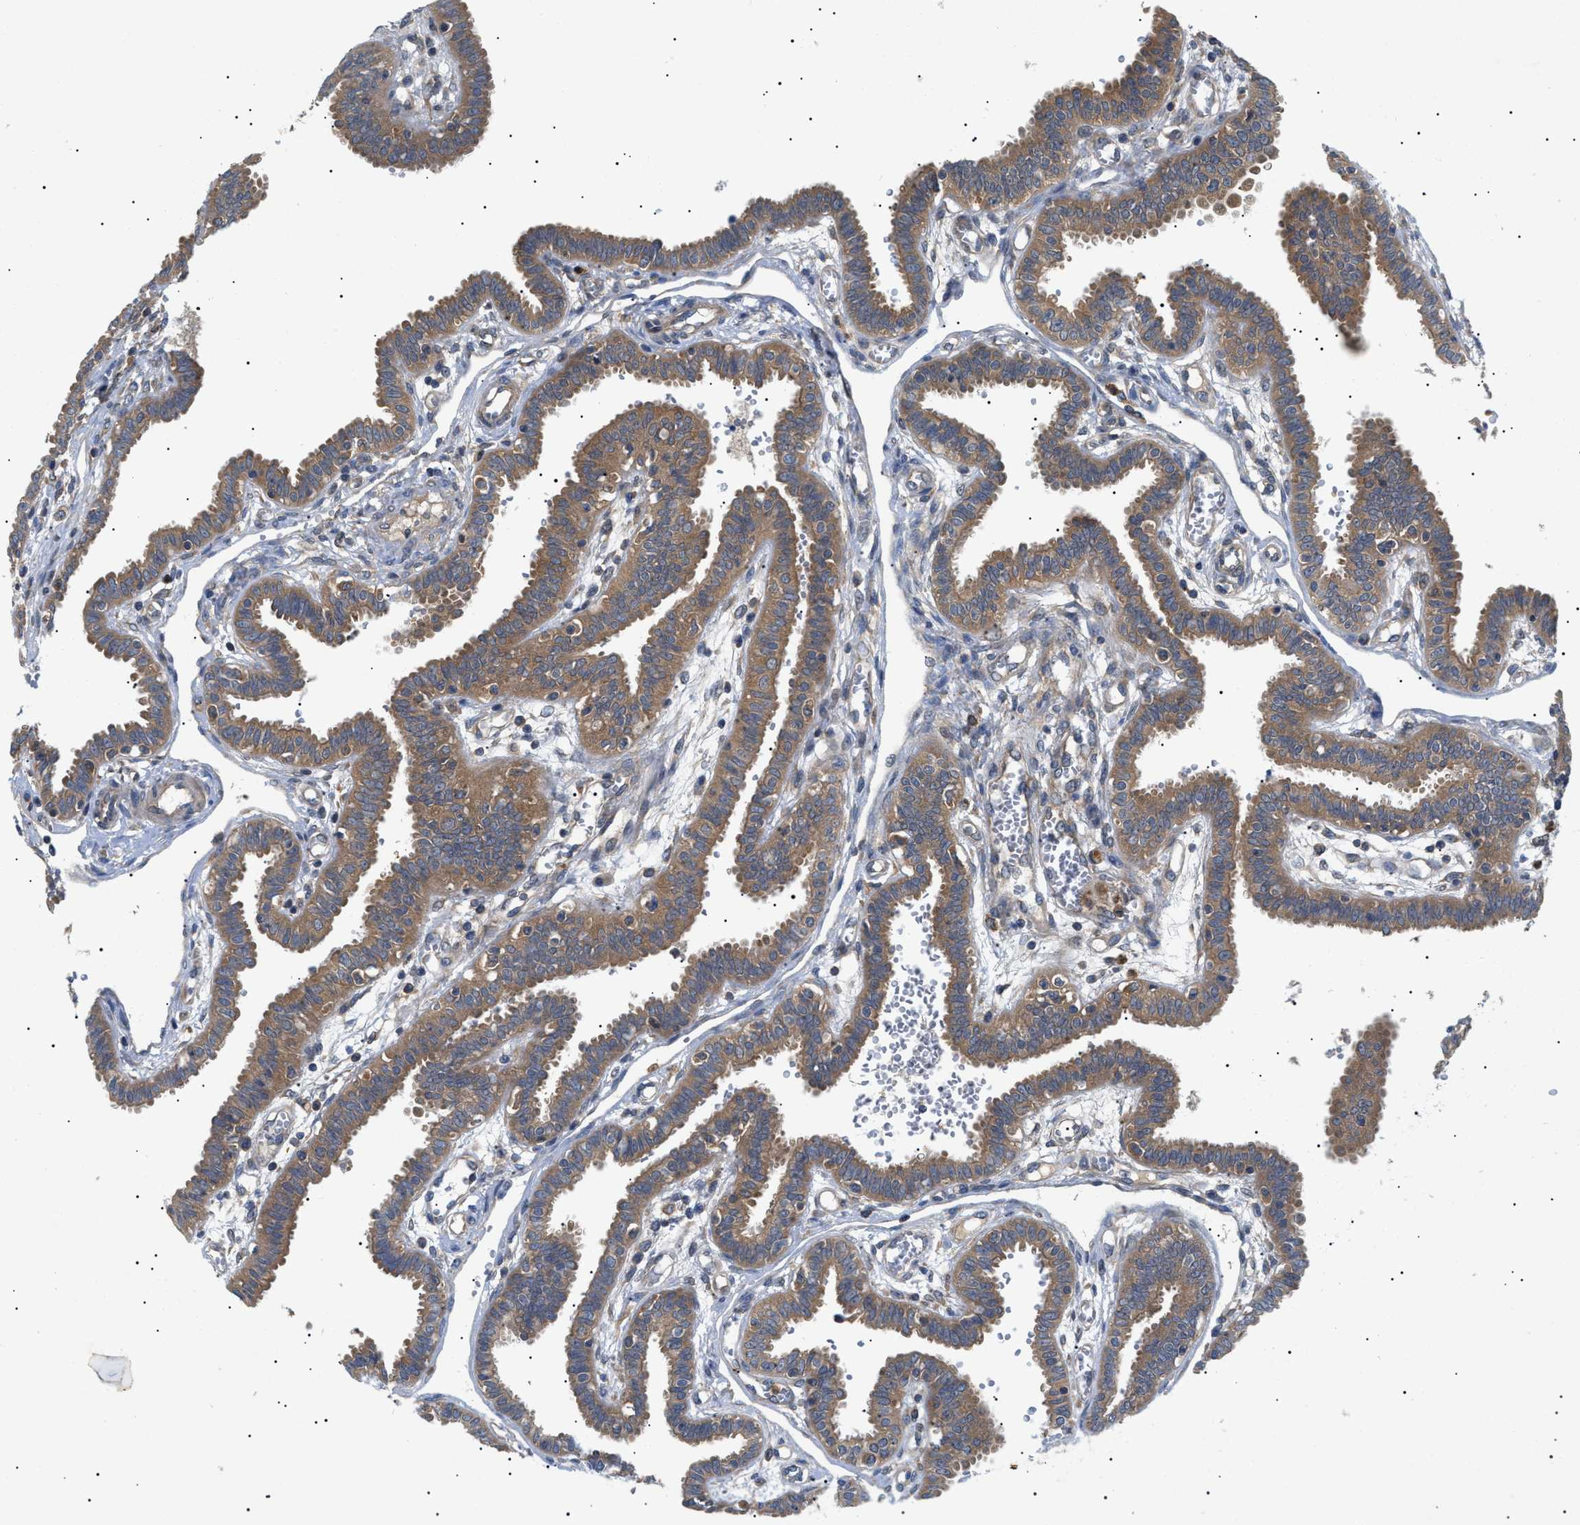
{"staining": {"intensity": "moderate", "quantity": ">75%", "location": "cytoplasmic/membranous"}, "tissue": "fallopian tube", "cell_type": "Glandular cells", "image_type": "normal", "snomed": [{"axis": "morphology", "description": "Normal tissue, NOS"}, {"axis": "topography", "description": "Fallopian tube"}], "caption": "An immunohistochemistry (IHC) micrograph of benign tissue is shown. Protein staining in brown shows moderate cytoplasmic/membranous positivity in fallopian tube within glandular cells. (Brightfield microscopy of DAB IHC at high magnification).", "gene": "RIPK1", "patient": {"sex": "female", "age": 32}}